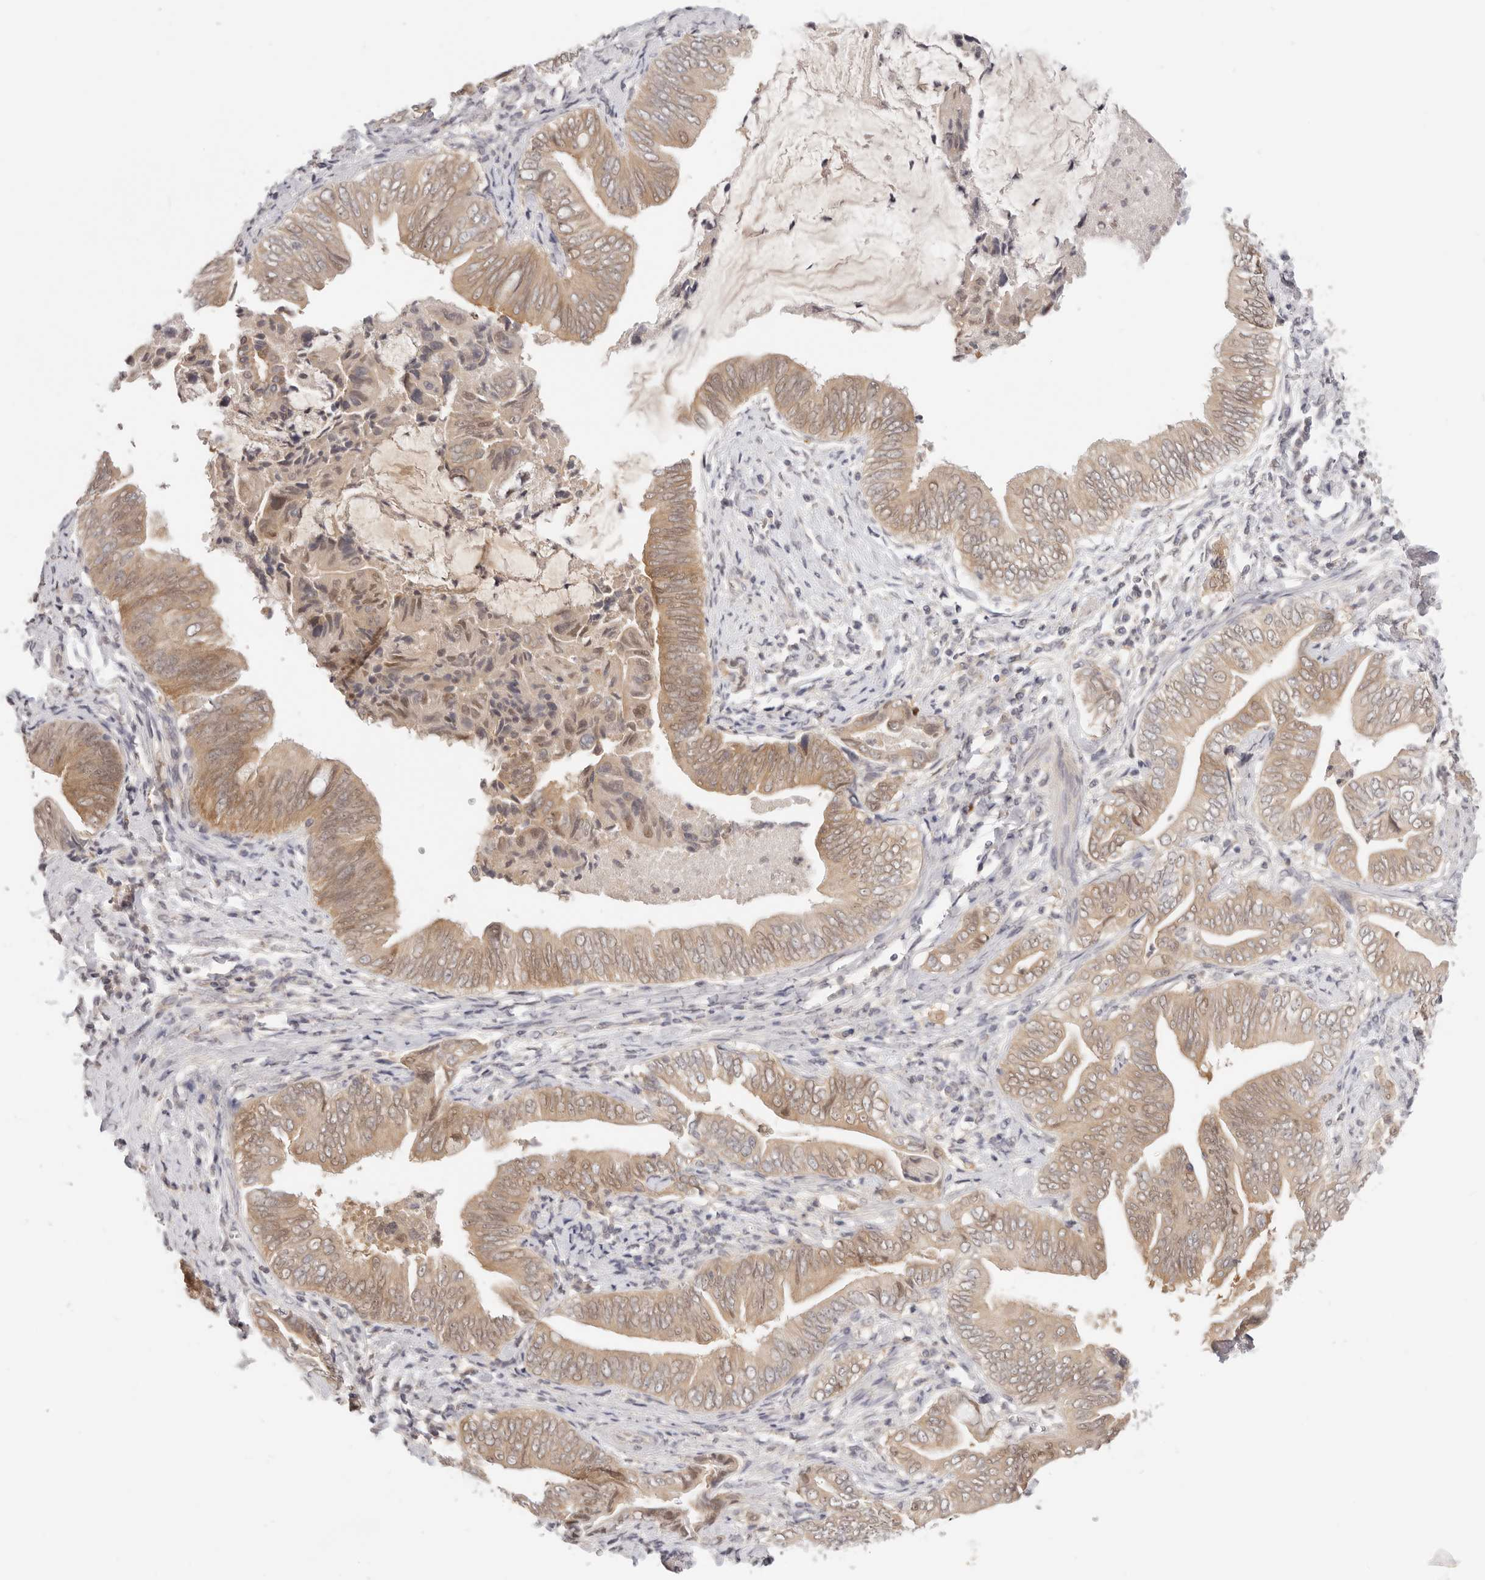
{"staining": {"intensity": "moderate", "quantity": ">75%", "location": "cytoplasmic/membranous"}, "tissue": "pancreatic cancer", "cell_type": "Tumor cells", "image_type": "cancer", "snomed": [{"axis": "morphology", "description": "Adenocarcinoma, NOS"}, {"axis": "topography", "description": "Pancreas"}], "caption": "Immunohistochemistry (IHC) staining of pancreatic cancer, which displays medium levels of moderate cytoplasmic/membranous positivity in approximately >75% of tumor cells indicating moderate cytoplasmic/membranous protein staining. The staining was performed using DAB (brown) for protein detection and nuclei were counterstained in hematoxylin (blue).", "gene": "GGPS1", "patient": {"sex": "male", "age": 75}}